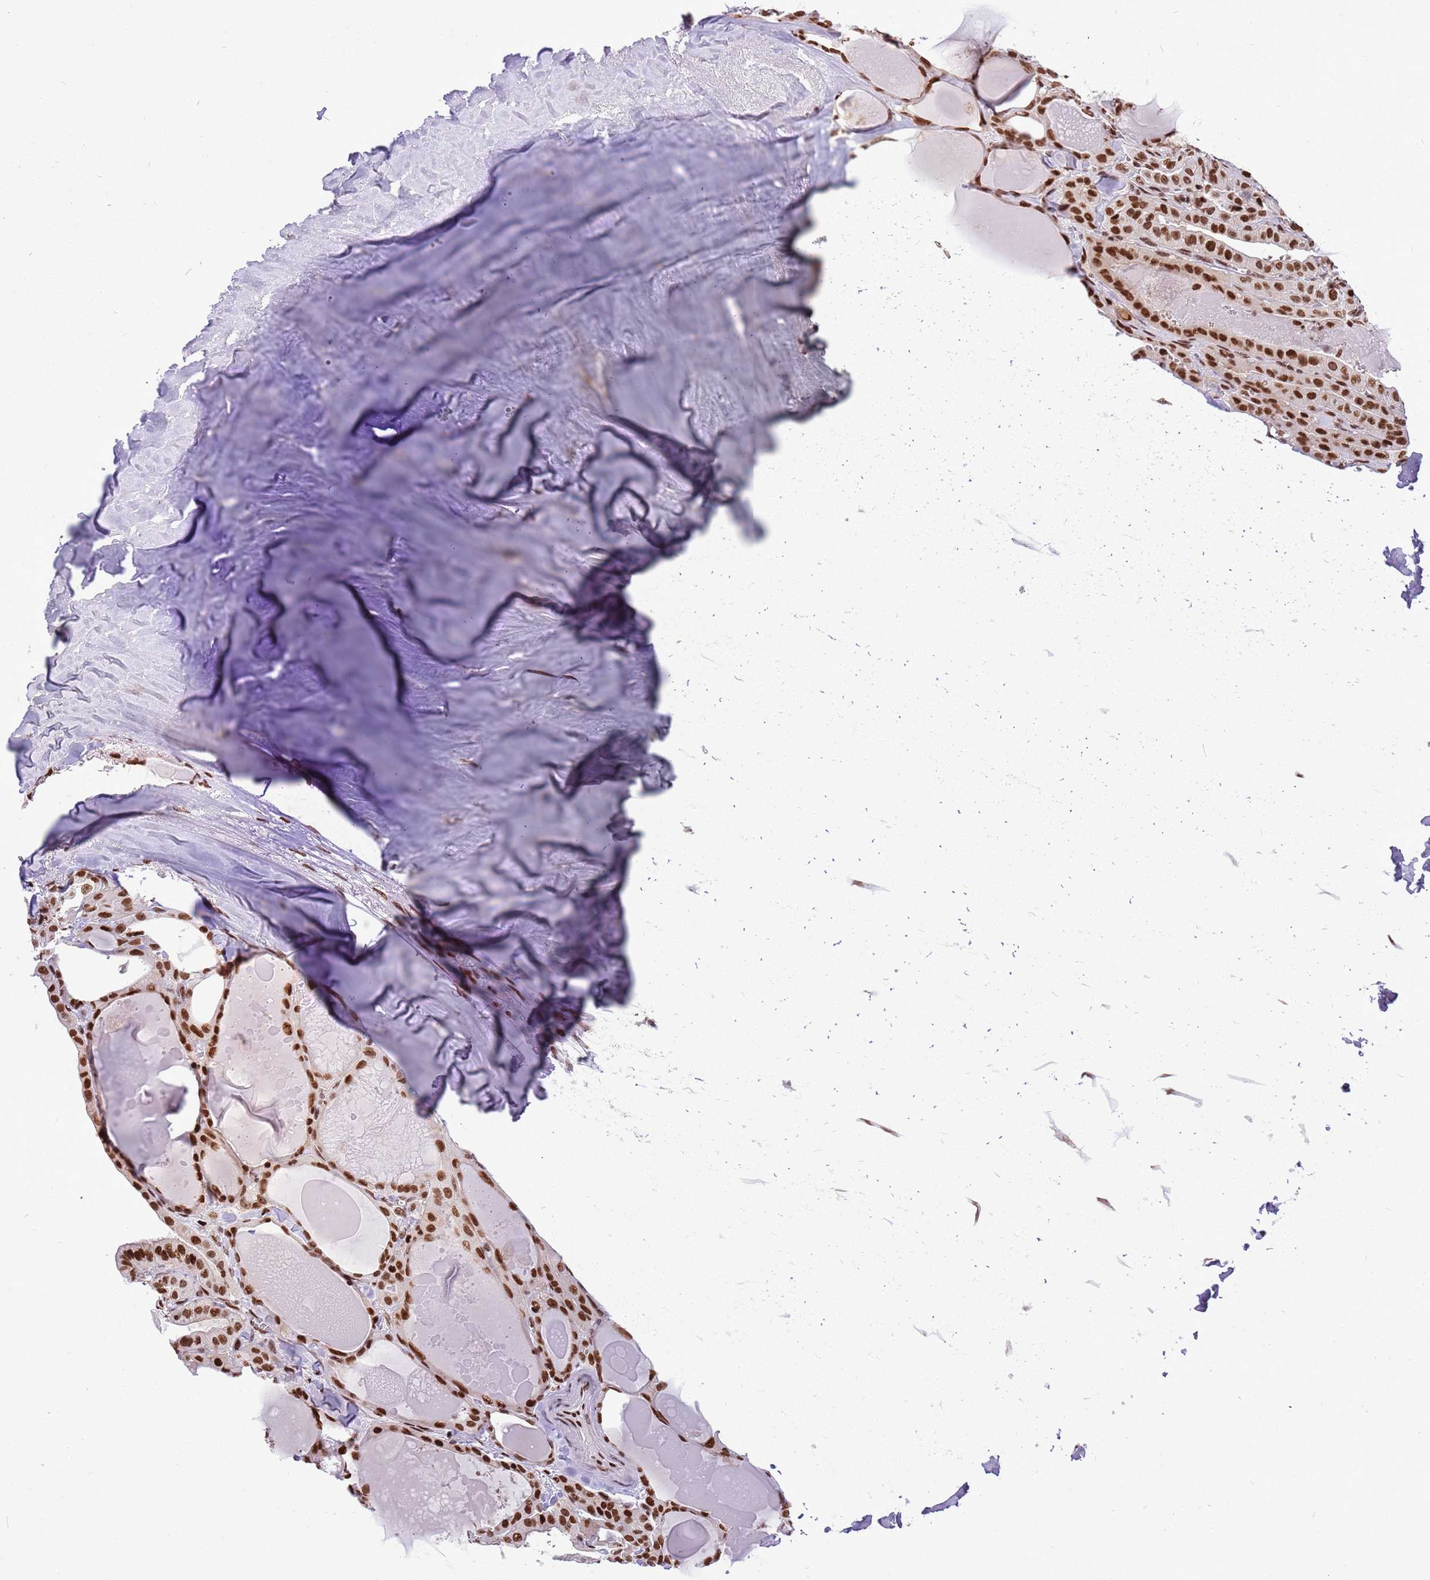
{"staining": {"intensity": "strong", "quantity": ">75%", "location": "nuclear"}, "tissue": "thyroid cancer", "cell_type": "Tumor cells", "image_type": "cancer", "snomed": [{"axis": "morphology", "description": "Papillary adenocarcinoma, NOS"}, {"axis": "topography", "description": "Thyroid gland"}], "caption": "Thyroid cancer (papillary adenocarcinoma) stained for a protein reveals strong nuclear positivity in tumor cells.", "gene": "WASHC4", "patient": {"sex": "male", "age": 52}}